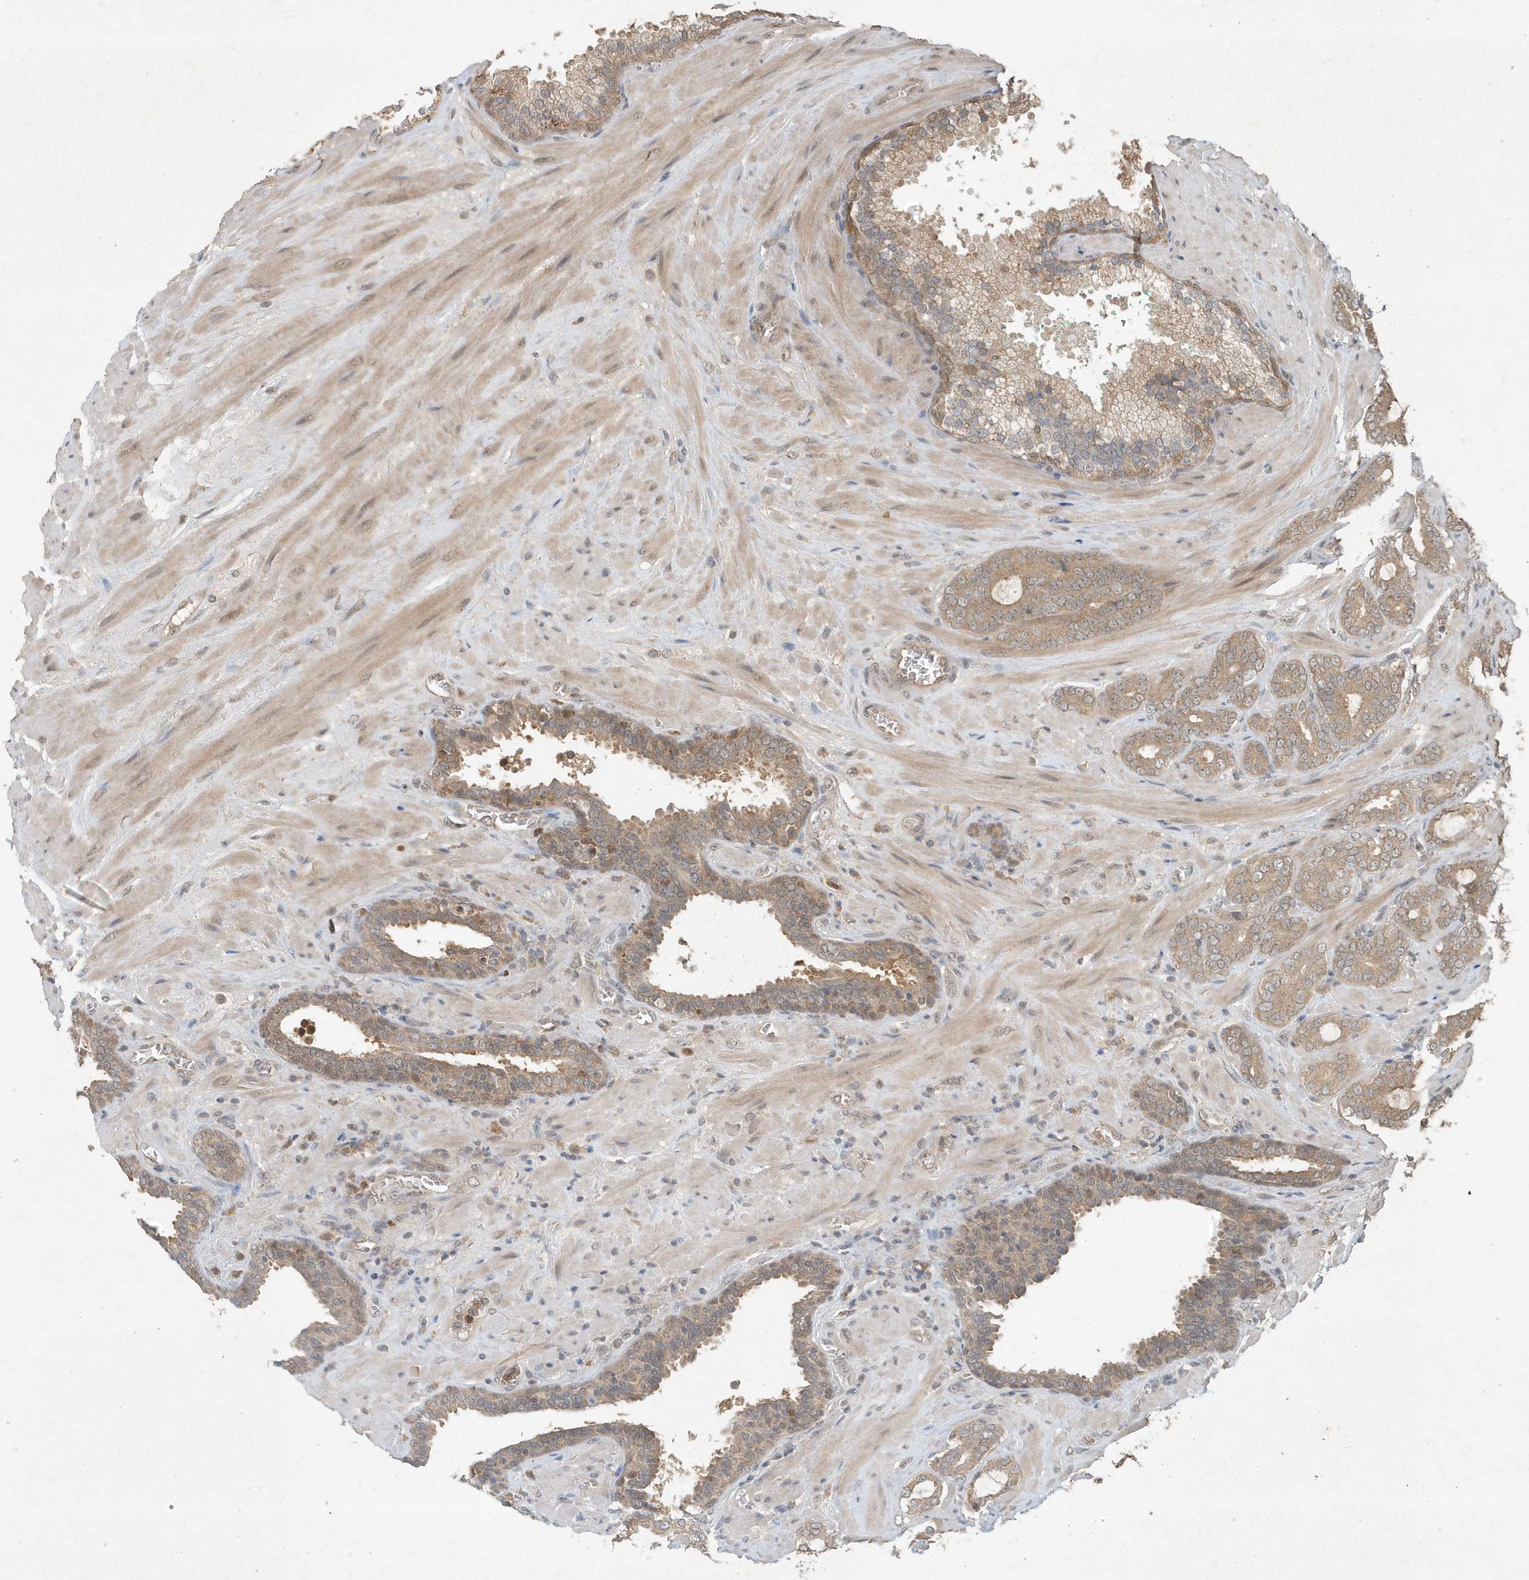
{"staining": {"intensity": "weak", "quantity": ">75%", "location": "cytoplasmic/membranous"}, "tissue": "prostate cancer", "cell_type": "Tumor cells", "image_type": "cancer", "snomed": [{"axis": "morphology", "description": "Adenocarcinoma, Low grade"}, {"axis": "topography", "description": "Prostate"}], "caption": "Brown immunohistochemical staining in human prostate low-grade adenocarcinoma shows weak cytoplasmic/membranous staining in about >75% of tumor cells.", "gene": "ABCB9", "patient": {"sex": "male", "age": 63}}